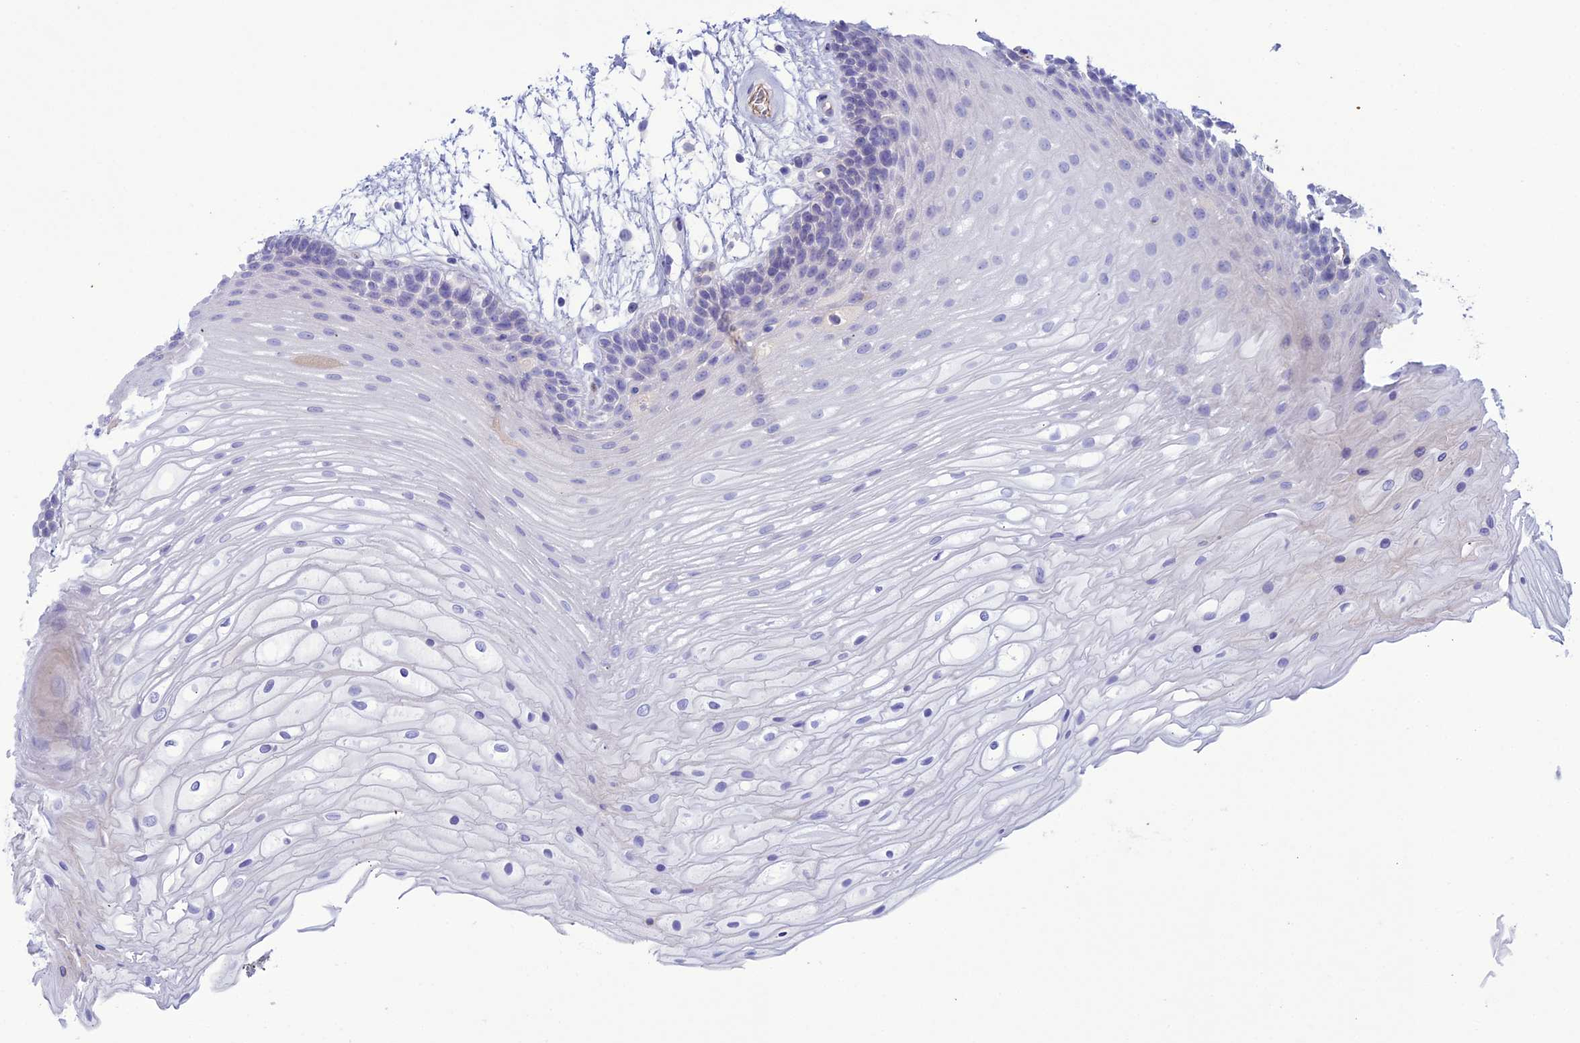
{"staining": {"intensity": "negative", "quantity": "none", "location": "none"}, "tissue": "oral mucosa", "cell_type": "Squamous epithelial cells", "image_type": "normal", "snomed": [{"axis": "morphology", "description": "Normal tissue, NOS"}, {"axis": "topography", "description": "Oral tissue"}], "caption": "High power microscopy photomicrograph of an immunohistochemistry photomicrograph of normal oral mucosa, revealing no significant positivity in squamous epithelial cells.", "gene": "CDC42EP5", "patient": {"sex": "female", "age": 80}}